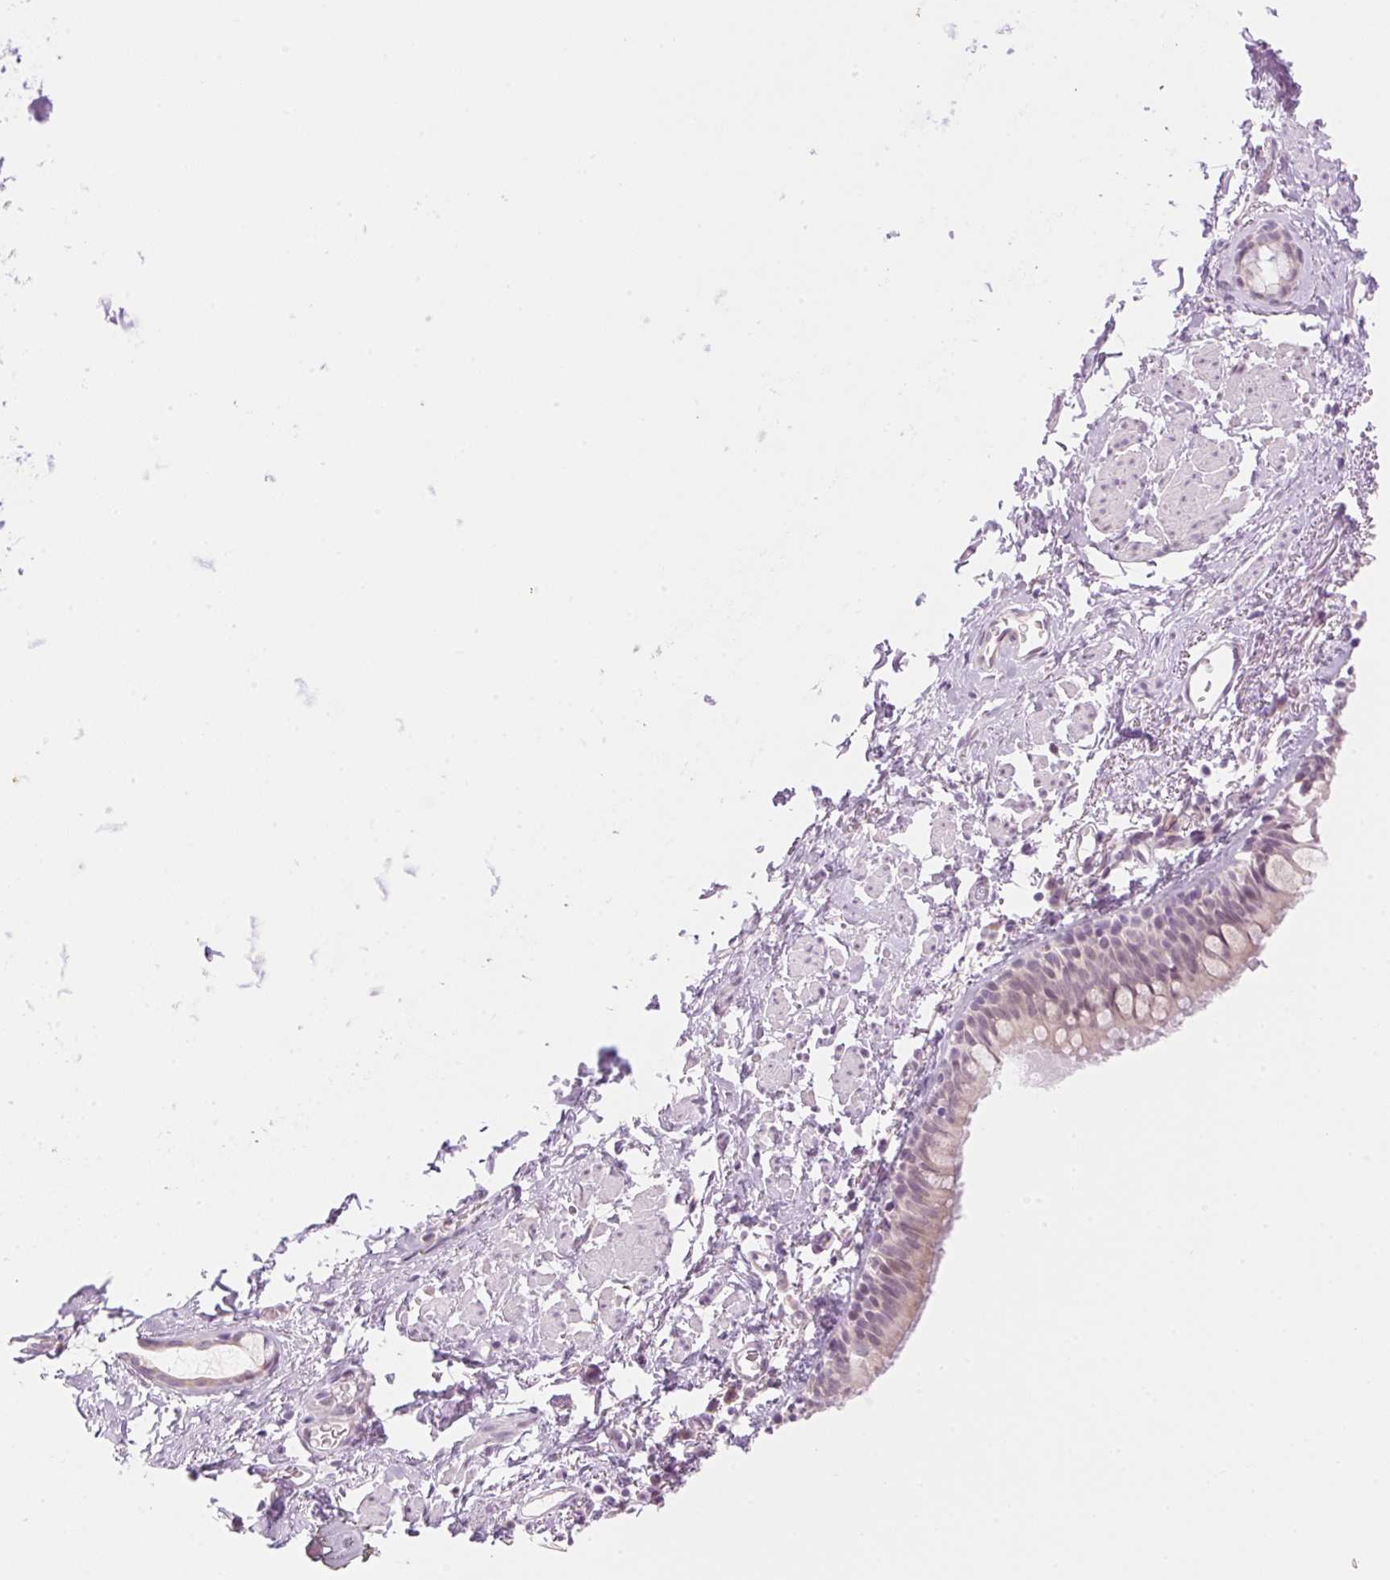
{"staining": {"intensity": "weak", "quantity": "25%-75%", "location": "nuclear"}, "tissue": "bronchus", "cell_type": "Respiratory epithelial cells", "image_type": "normal", "snomed": [{"axis": "morphology", "description": "Normal tissue, NOS"}, {"axis": "topography", "description": "Bronchus"}], "caption": "IHC image of normal bronchus: human bronchus stained using immunohistochemistry demonstrates low levels of weak protein expression localized specifically in the nuclear of respiratory epithelial cells, appearing as a nuclear brown color.", "gene": "SPRYD4", "patient": {"sex": "male", "age": 67}}